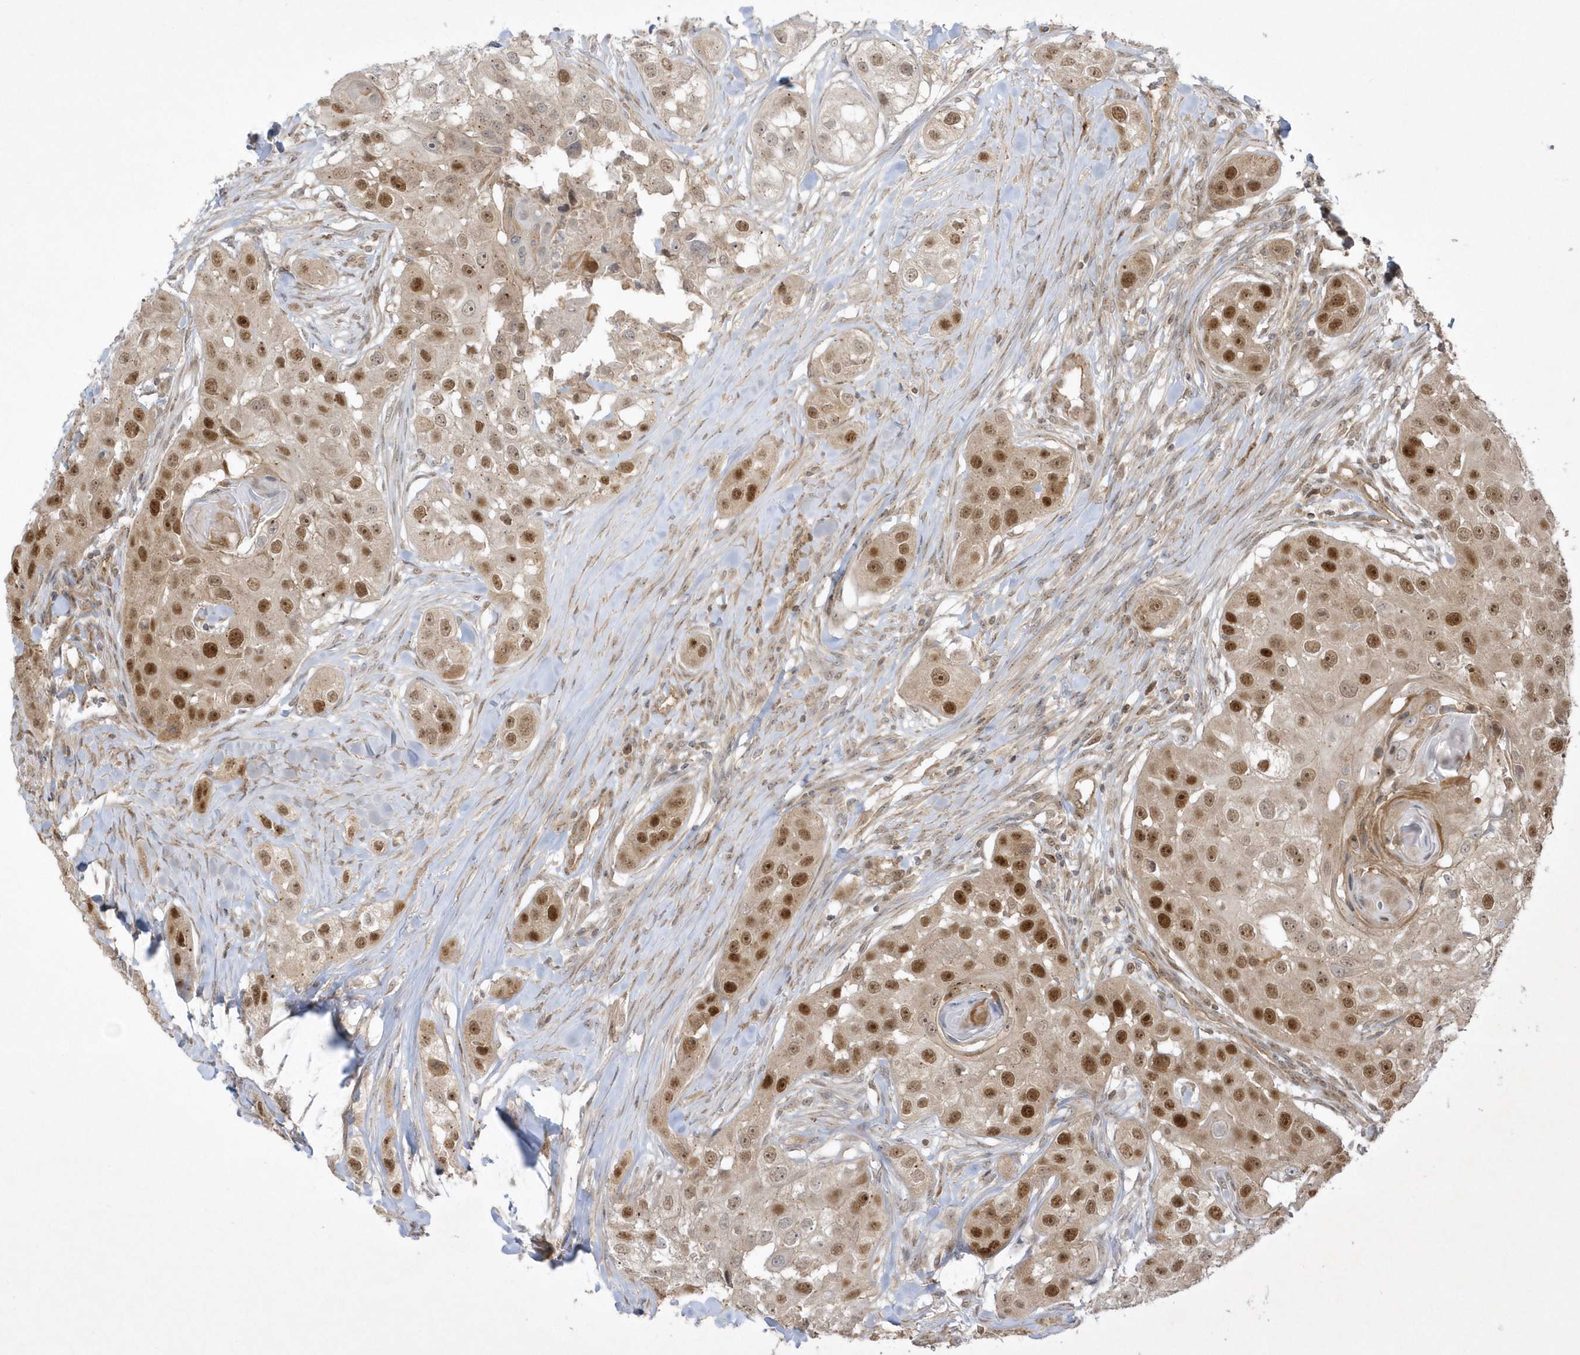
{"staining": {"intensity": "strong", "quantity": "25%-75%", "location": "nuclear"}, "tissue": "head and neck cancer", "cell_type": "Tumor cells", "image_type": "cancer", "snomed": [{"axis": "morphology", "description": "Normal tissue, NOS"}, {"axis": "morphology", "description": "Squamous cell carcinoma, NOS"}, {"axis": "topography", "description": "Skeletal muscle"}, {"axis": "topography", "description": "Head-Neck"}], "caption": "Head and neck squamous cell carcinoma tissue reveals strong nuclear expression in about 25%-75% of tumor cells, visualized by immunohistochemistry. (brown staining indicates protein expression, while blue staining denotes nuclei).", "gene": "NAF1", "patient": {"sex": "male", "age": 51}}